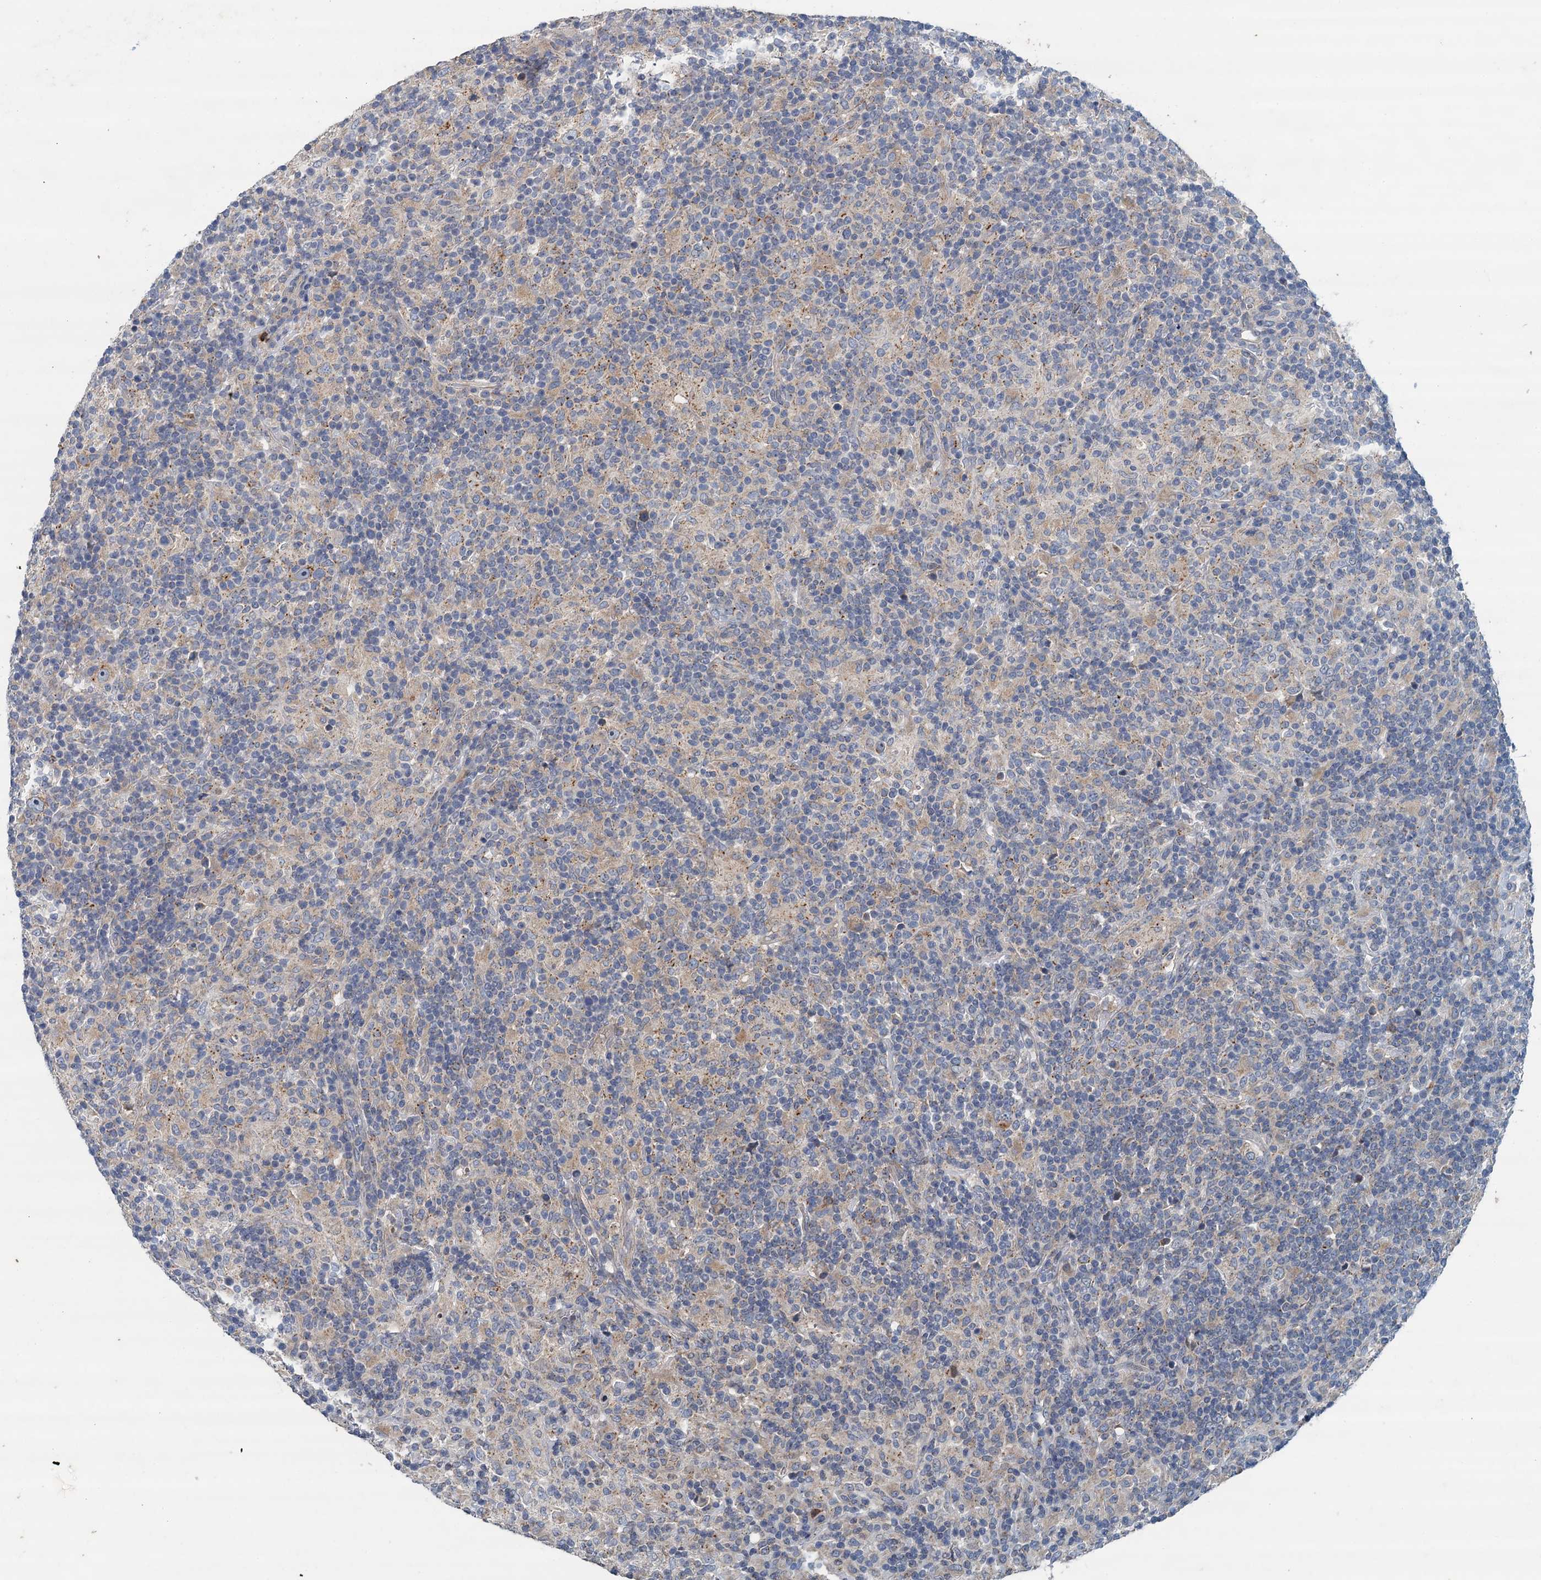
{"staining": {"intensity": "negative", "quantity": "none", "location": "none"}, "tissue": "lymphoma", "cell_type": "Tumor cells", "image_type": "cancer", "snomed": [{"axis": "morphology", "description": "Hodgkin's disease, NOS"}, {"axis": "topography", "description": "Lymph node"}], "caption": "IHC of Hodgkin's disease displays no positivity in tumor cells. The staining was performed using DAB to visualize the protein expression in brown, while the nuclei were stained in blue with hematoxylin (Magnification: 20x).", "gene": "TPCN1", "patient": {"sex": "male", "age": 70}}